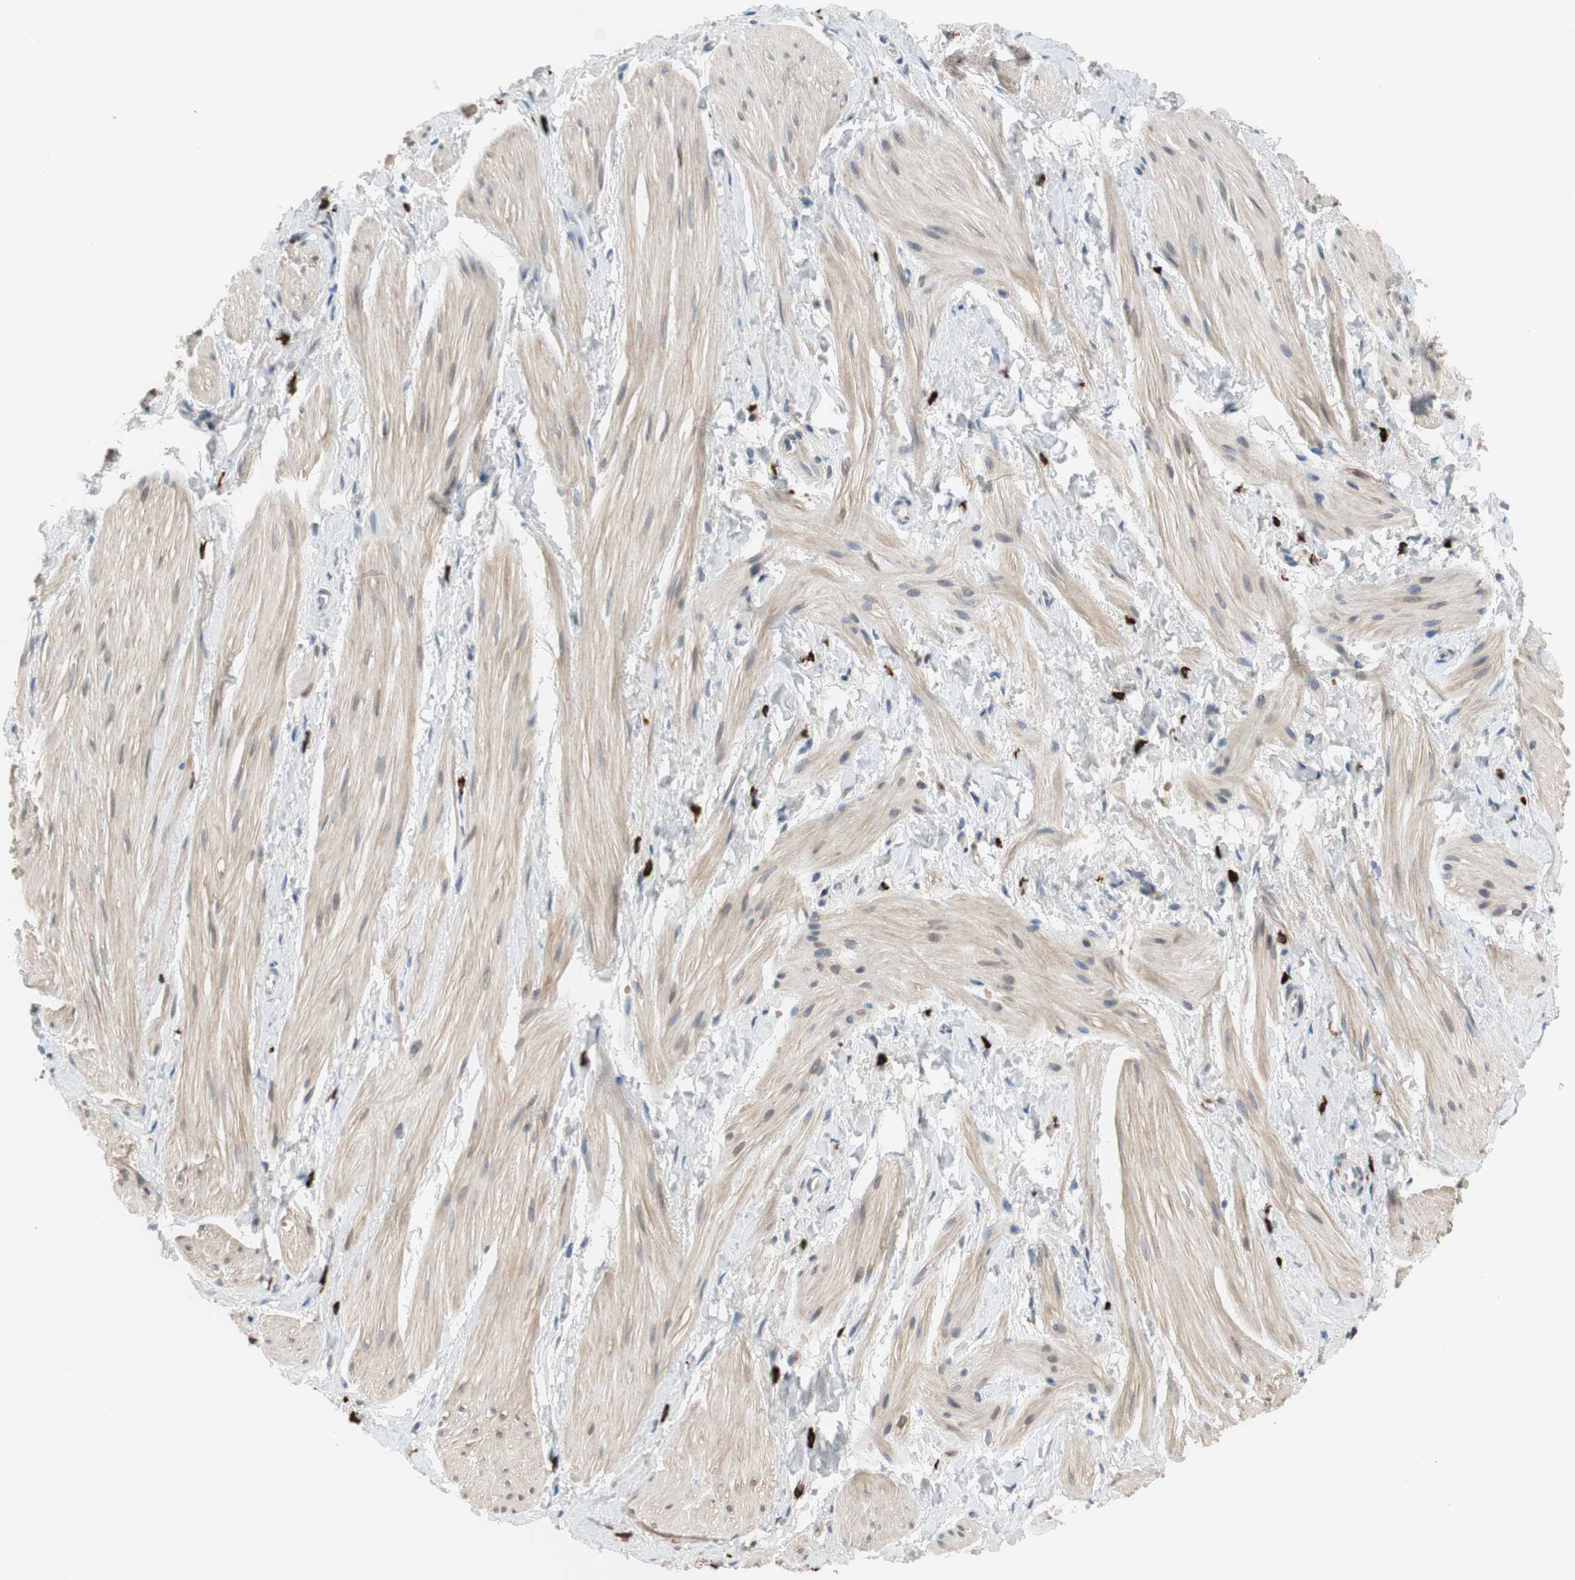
{"staining": {"intensity": "weak", "quantity": "25%-75%", "location": "cytoplasmic/membranous"}, "tissue": "smooth muscle", "cell_type": "Smooth muscle cells", "image_type": "normal", "snomed": [{"axis": "morphology", "description": "Normal tissue, NOS"}, {"axis": "topography", "description": "Smooth muscle"}], "caption": "Weak cytoplasmic/membranous staining for a protein is identified in about 25%-75% of smooth muscle cells of unremarkable smooth muscle using immunohistochemistry.", "gene": "COL12A1", "patient": {"sex": "male", "age": 16}}